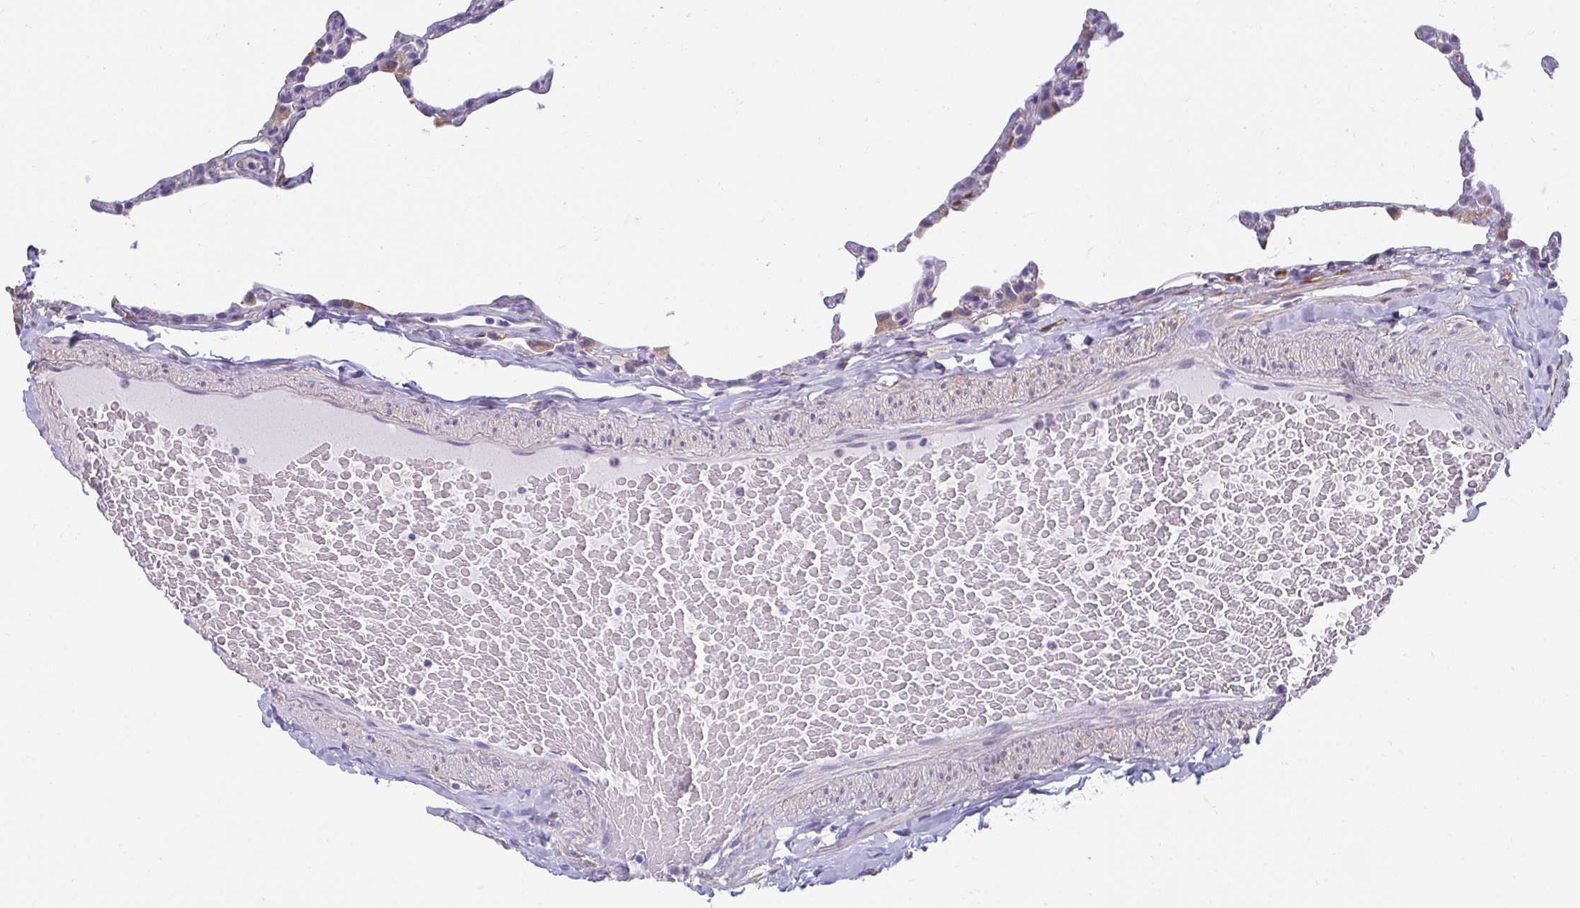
{"staining": {"intensity": "negative", "quantity": "none", "location": "none"}, "tissue": "lung", "cell_type": "Alveolar cells", "image_type": "normal", "snomed": [{"axis": "morphology", "description": "Normal tissue, NOS"}, {"axis": "topography", "description": "Lung"}], "caption": "Immunohistochemistry of benign human lung displays no expression in alveolar cells.", "gene": "PDE2A", "patient": {"sex": "female", "age": 57}}